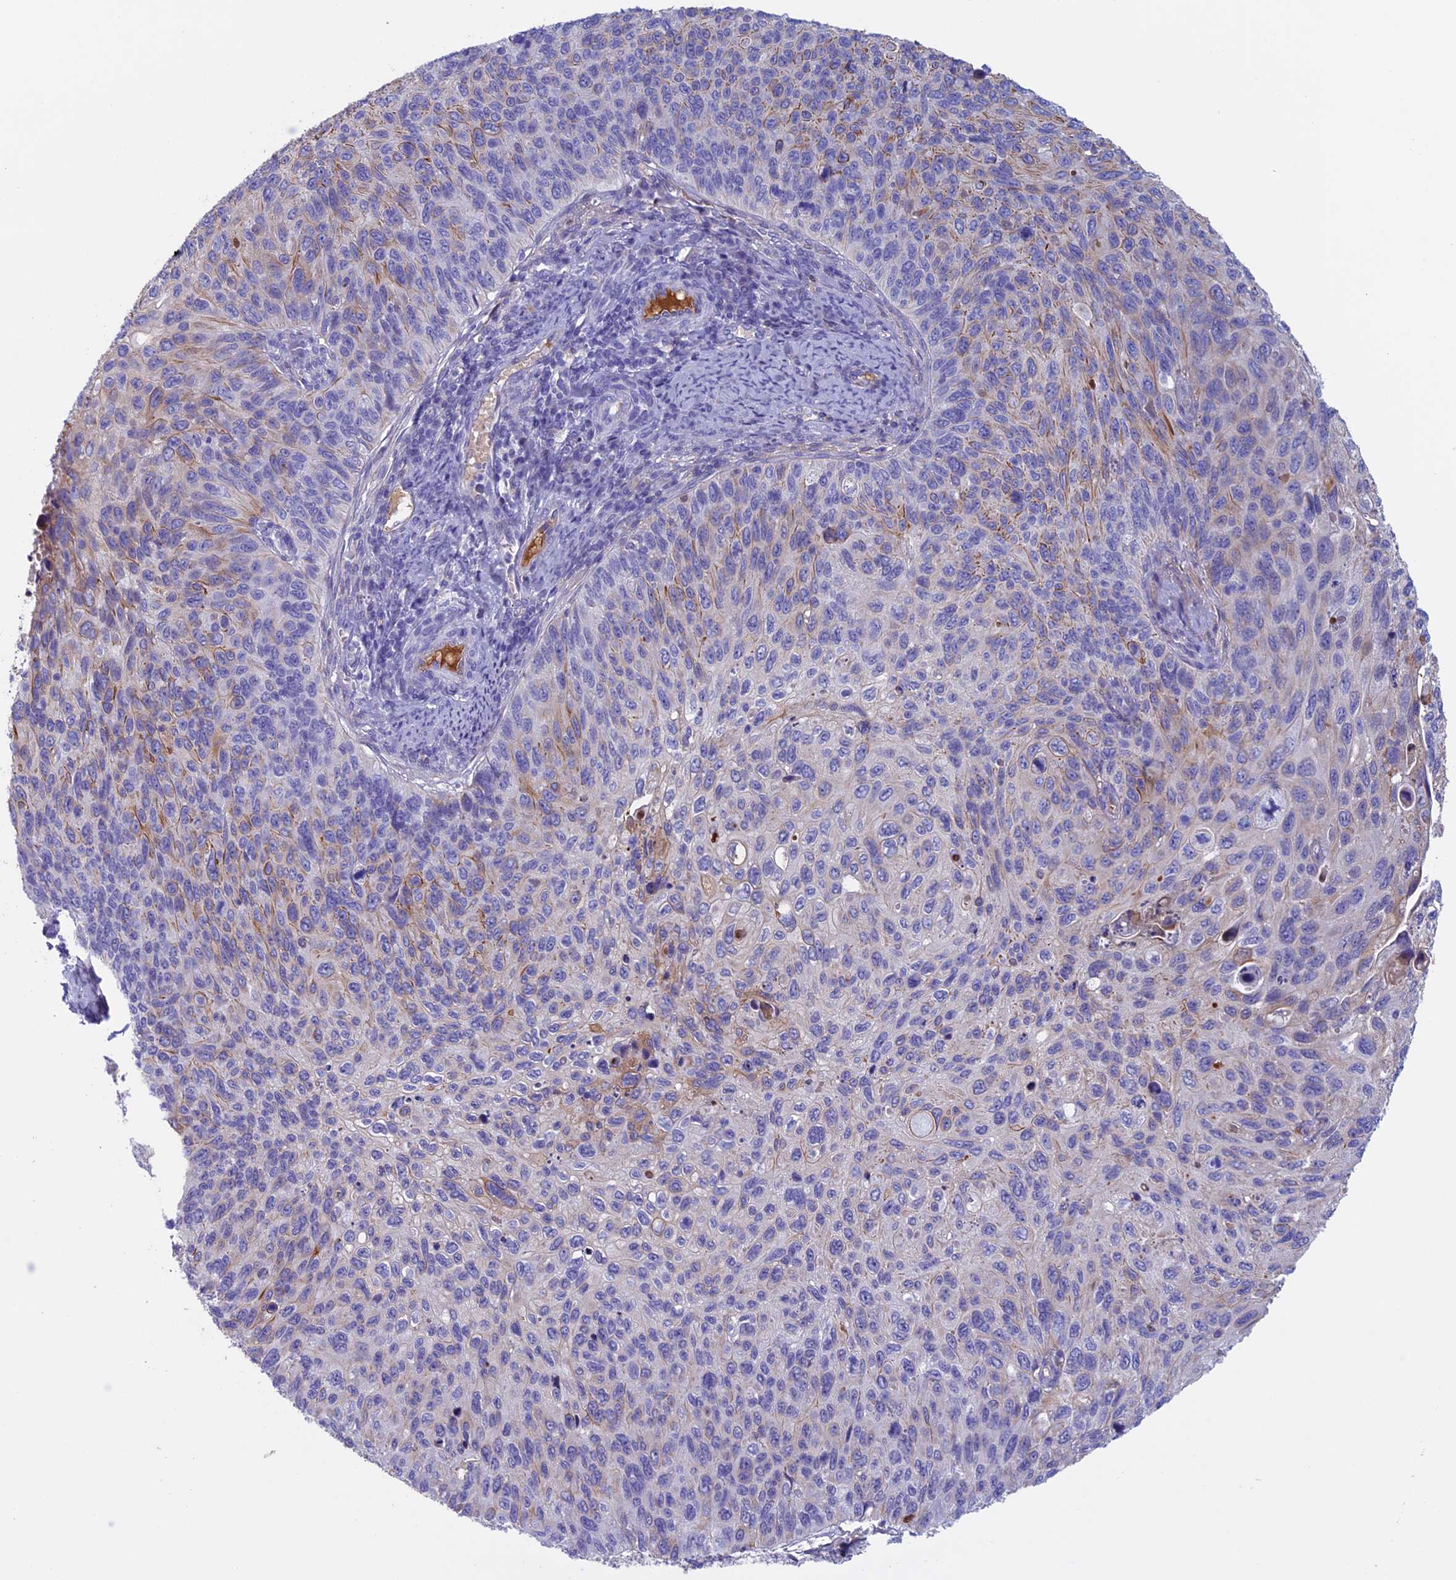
{"staining": {"intensity": "moderate", "quantity": "<25%", "location": "cytoplasmic/membranous"}, "tissue": "cervical cancer", "cell_type": "Tumor cells", "image_type": "cancer", "snomed": [{"axis": "morphology", "description": "Squamous cell carcinoma, NOS"}, {"axis": "topography", "description": "Cervix"}], "caption": "A high-resolution photomicrograph shows immunohistochemistry (IHC) staining of squamous cell carcinoma (cervical), which demonstrates moderate cytoplasmic/membranous positivity in approximately <25% of tumor cells.", "gene": "ANGPTL2", "patient": {"sex": "female", "age": 70}}